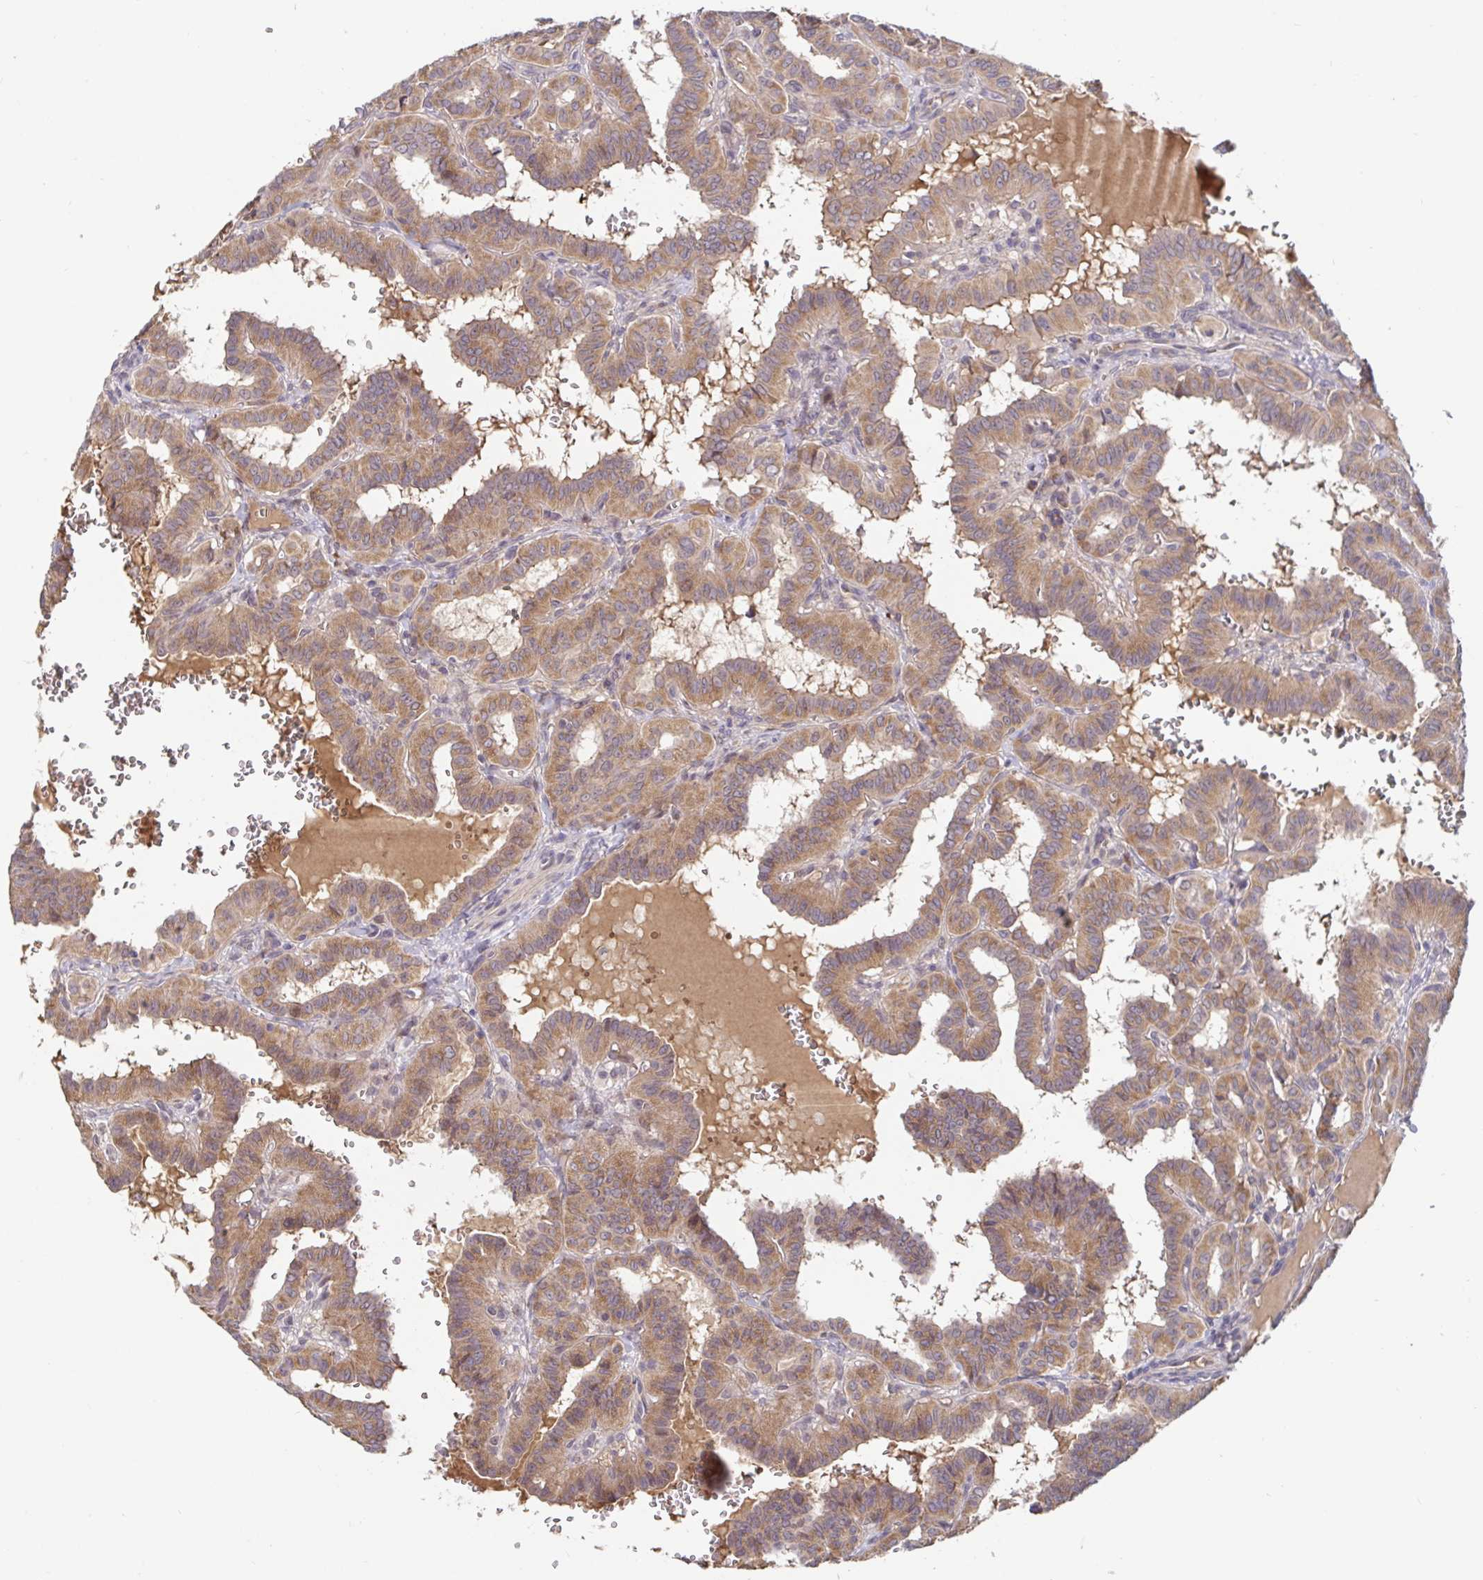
{"staining": {"intensity": "moderate", "quantity": ">75%", "location": "cytoplasmic/membranous"}, "tissue": "thyroid cancer", "cell_type": "Tumor cells", "image_type": "cancer", "snomed": [{"axis": "morphology", "description": "Papillary adenocarcinoma, NOS"}, {"axis": "topography", "description": "Thyroid gland"}], "caption": "Immunohistochemistry (IHC) of human thyroid papillary adenocarcinoma displays medium levels of moderate cytoplasmic/membranous positivity in approximately >75% of tumor cells. Immunohistochemistry (IHC) stains the protein in brown and the nuclei are stained blue.", "gene": "LARP1", "patient": {"sex": "female", "age": 21}}